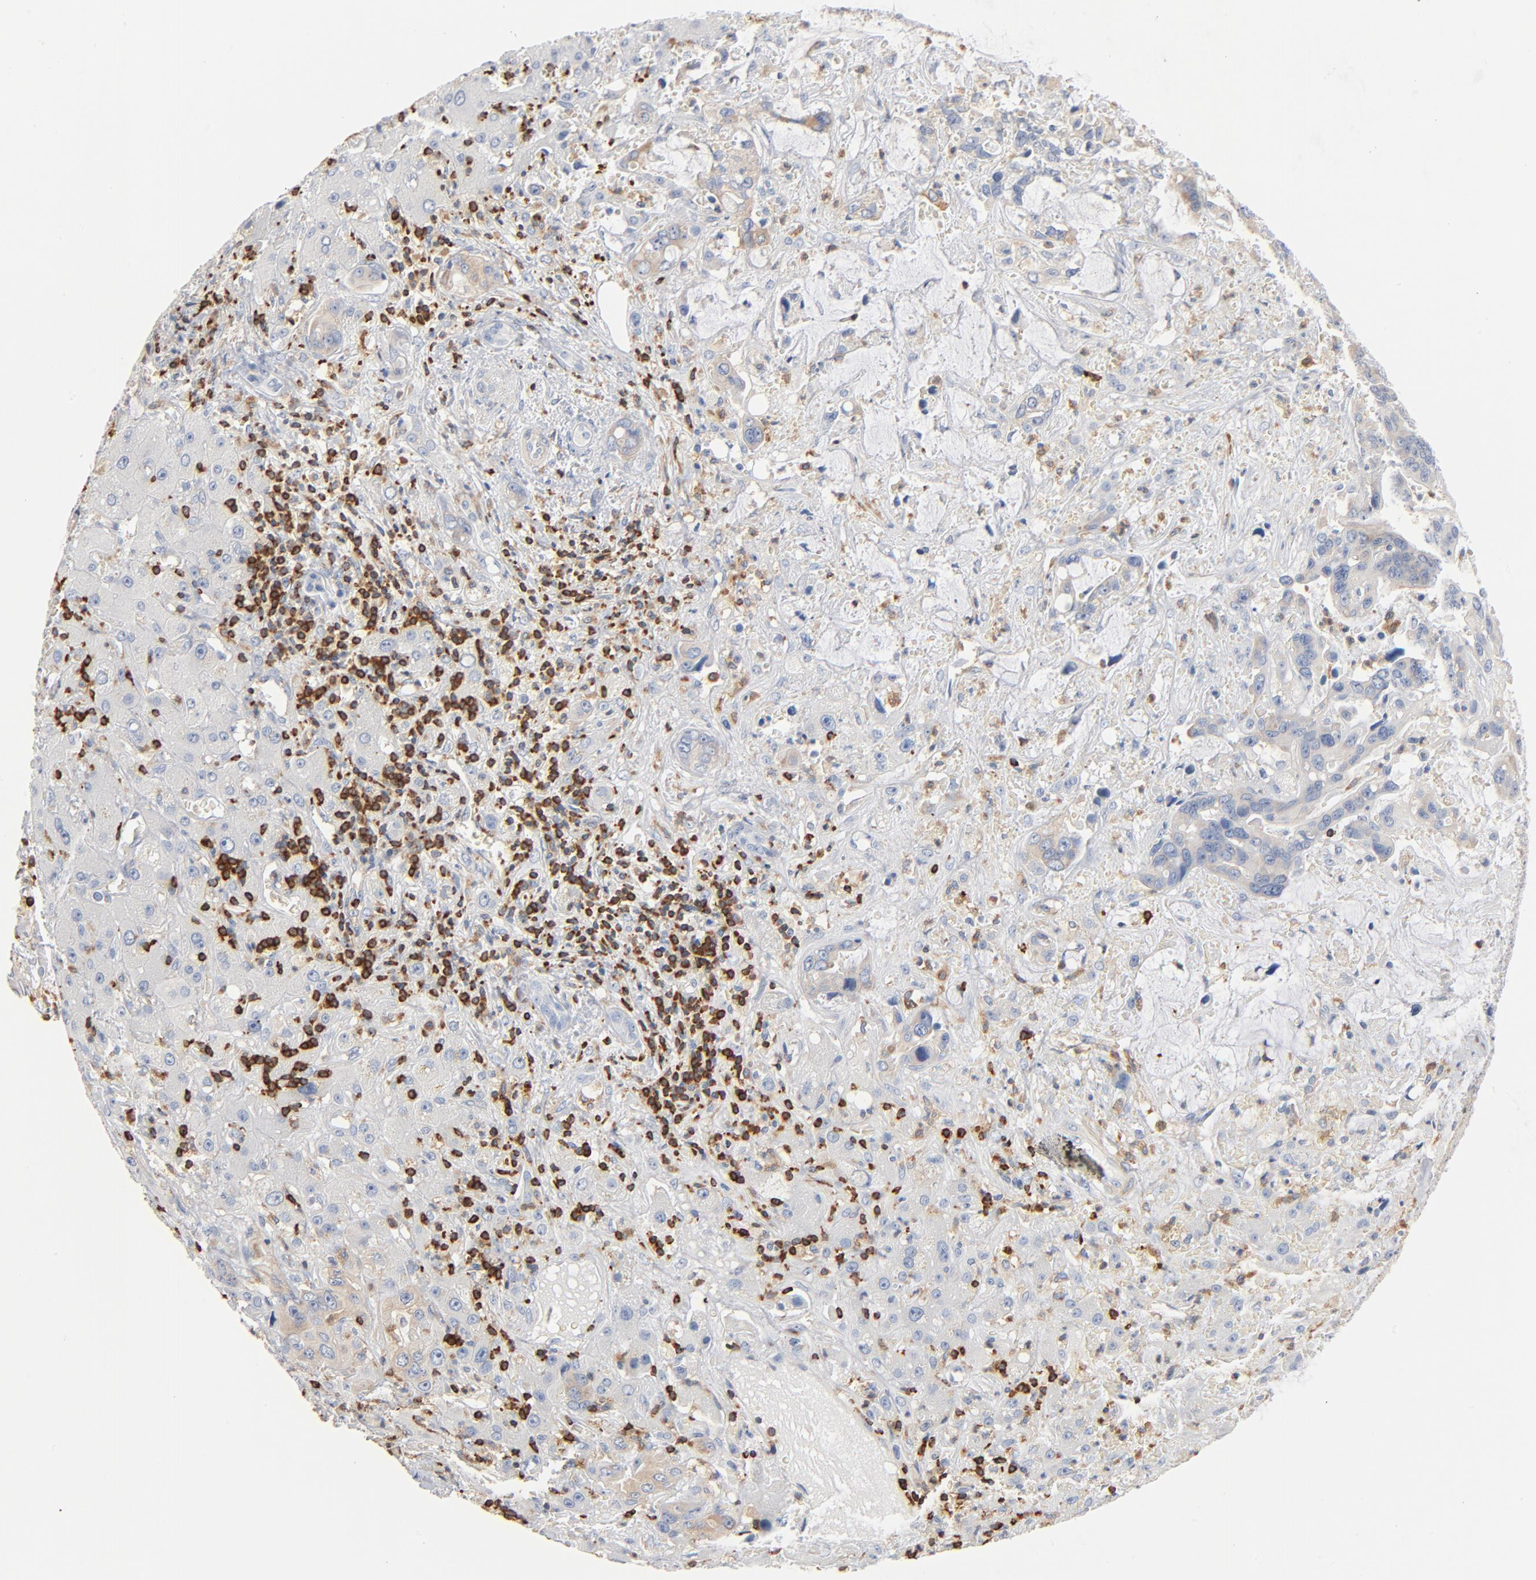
{"staining": {"intensity": "negative", "quantity": "none", "location": "none"}, "tissue": "liver cancer", "cell_type": "Tumor cells", "image_type": "cancer", "snomed": [{"axis": "morphology", "description": "Cholangiocarcinoma"}, {"axis": "topography", "description": "Liver"}], "caption": "A photomicrograph of liver cholangiocarcinoma stained for a protein demonstrates no brown staining in tumor cells.", "gene": "SH3KBP1", "patient": {"sex": "female", "age": 65}}